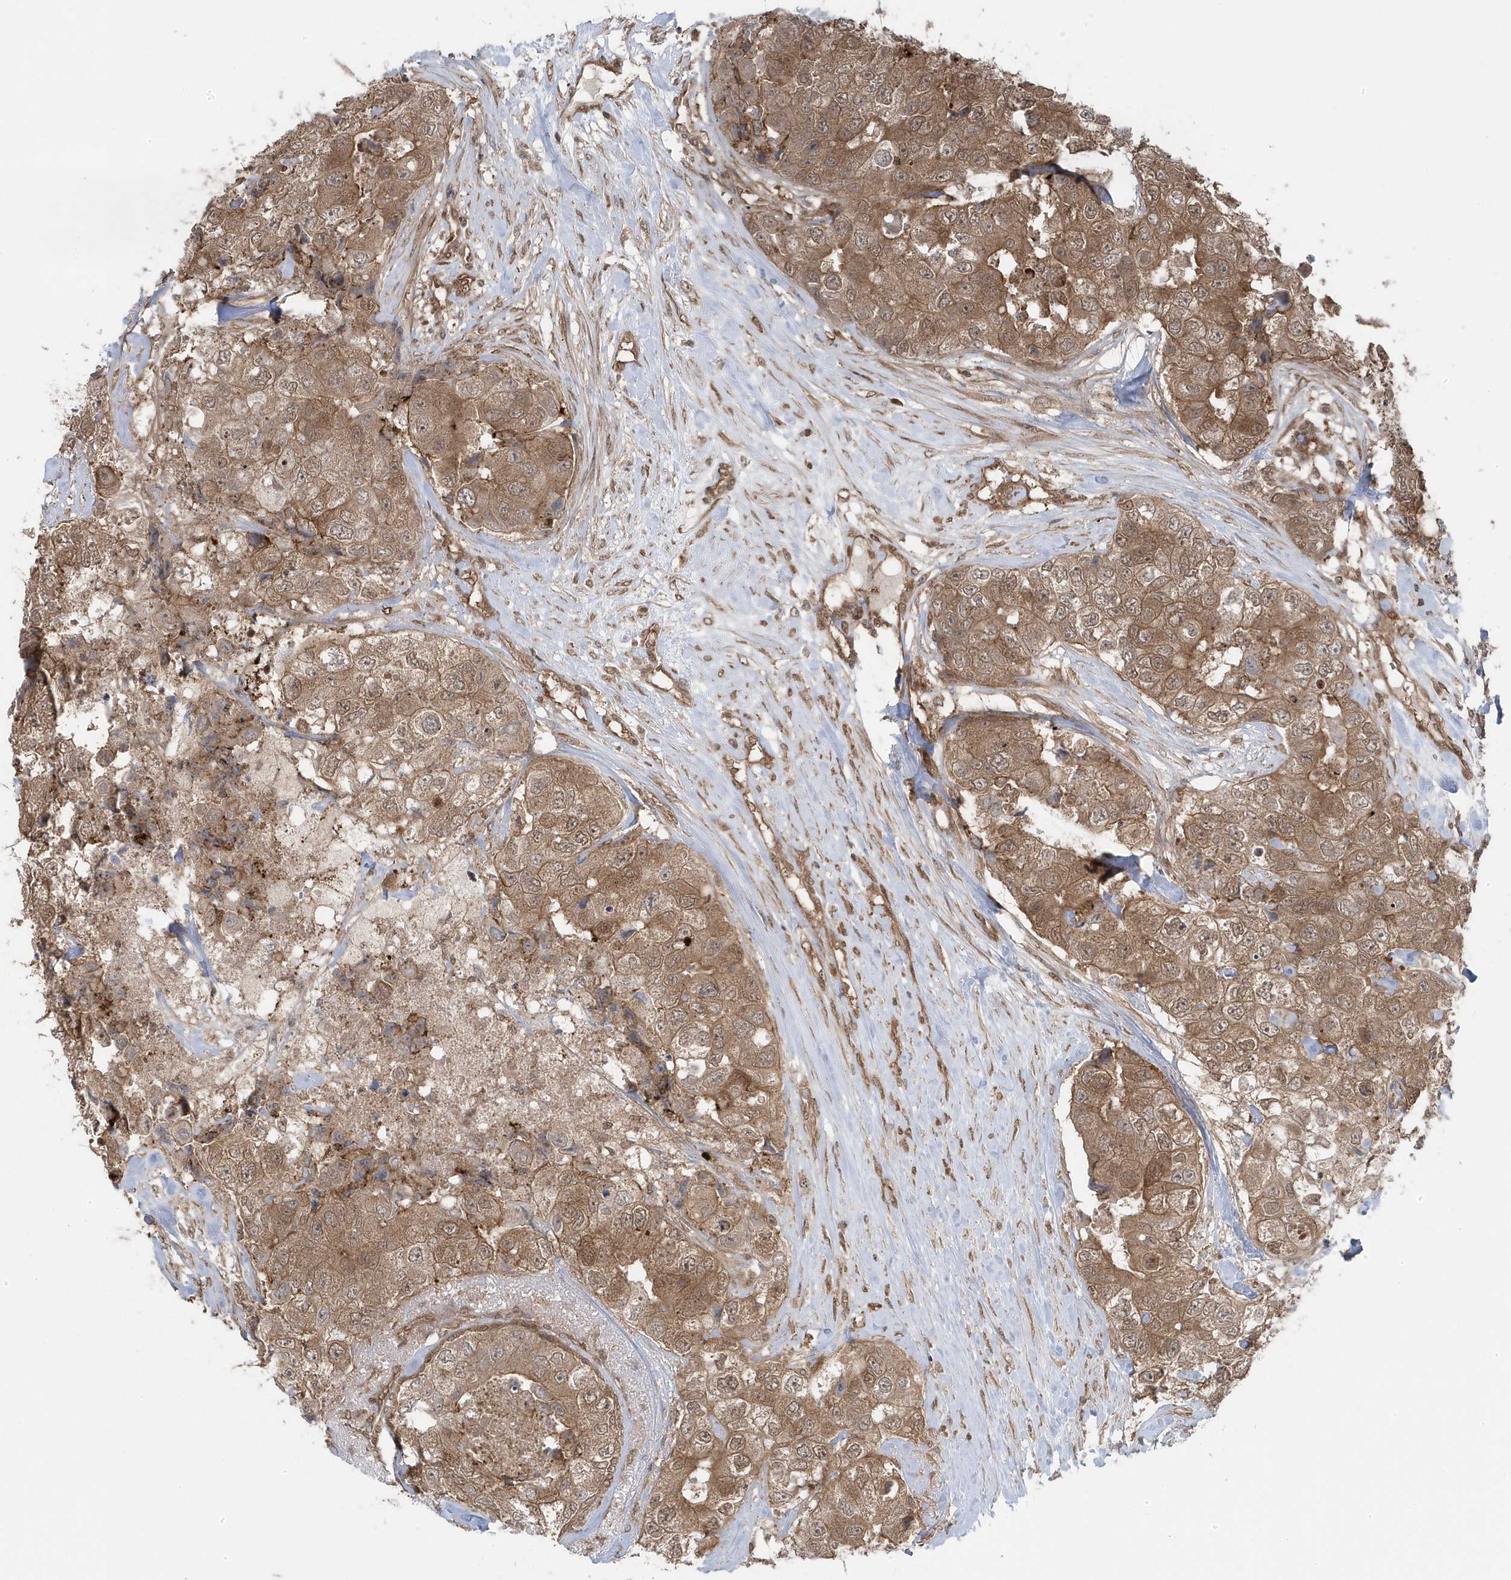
{"staining": {"intensity": "moderate", "quantity": ">75%", "location": "cytoplasmic/membranous"}, "tissue": "breast cancer", "cell_type": "Tumor cells", "image_type": "cancer", "snomed": [{"axis": "morphology", "description": "Duct carcinoma"}, {"axis": "topography", "description": "Breast"}], "caption": "A histopathology image showing moderate cytoplasmic/membranous expression in approximately >75% of tumor cells in breast cancer (infiltrating ductal carcinoma), as visualized by brown immunohistochemical staining.", "gene": "MAPK1IP1L", "patient": {"sex": "female", "age": 62}}